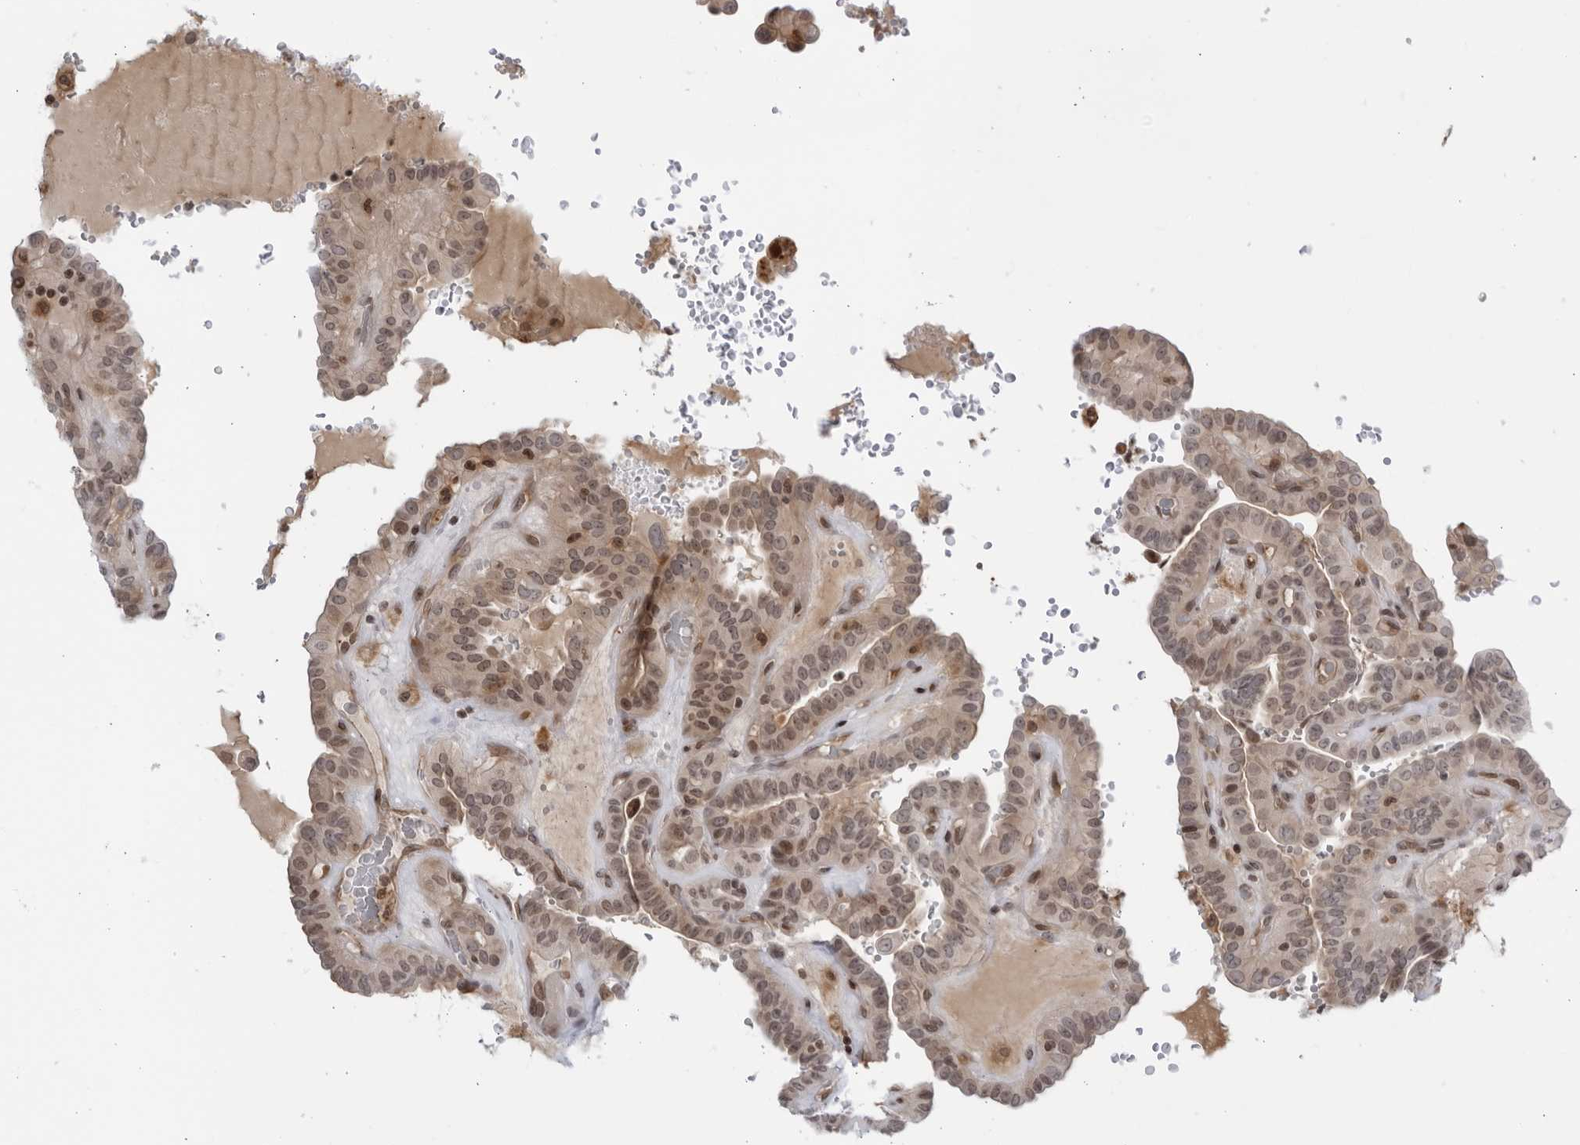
{"staining": {"intensity": "weak", "quantity": ">75%", "location": "cytoplasmic/membranous,nuclear"}, "tissue": "thyroid cancer", "cell_type": "Tumor cells", "image_type": "cancer", "snomed": [{"axis": "morphology", "description": "Papillary adenocarcinoma, NOS"}, {"axis": "topography", "description": "Thyroid gland"}], "caption": "Thyroid cancer stained for a protein (brown) demonstrates weak cytoplasmic/membranous and nuclear positive positivity in approximately >75% of tumor cells.", "gene": "DTL", "patient": {"sex": "male", "age": 77}}